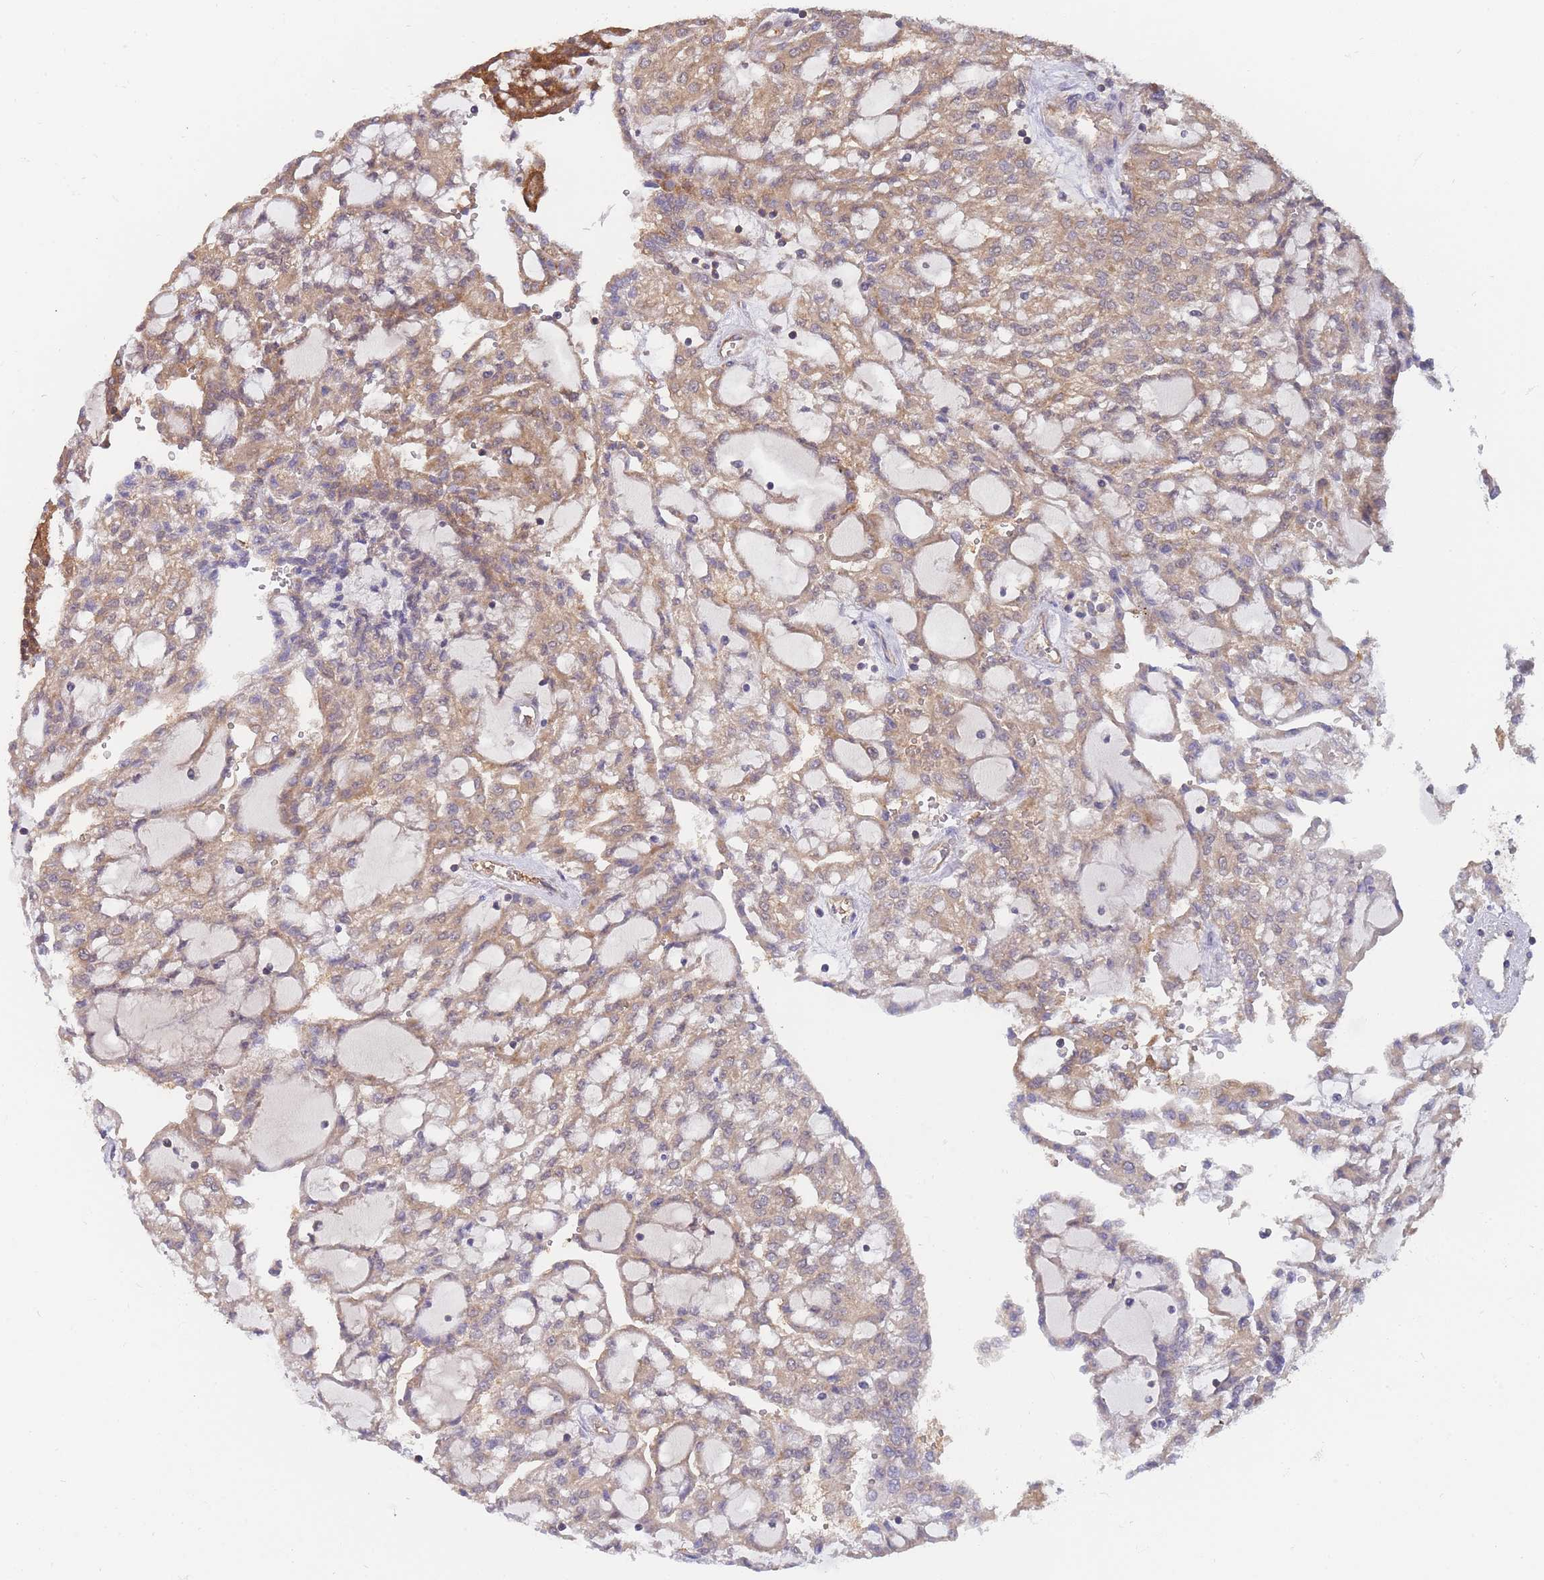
{"staining": {"intensity": "moderate", "quantity": ">75%", "location": "cytoplasmic/membranous"}, "tissue": "renal cancer", "cell_type": "Tumor cells", "image_type": "cancer", "snomed": [{"axis": "morphology", "description": "Adenocarcinoma, NOS"}, {"axis": "topography", "description": "Kidney"}], "caption": "Tumor cells demonstrate moderate cytoplasmic/membranous positivity in approximately >75% of cells in renal adenocarcinoma. The staining is performed using DAB (3,3'-diaminobenzidine) brown chromogen to label protein expression. The nuclei are counter-stained blue using hematoxylin.", "gene": "MRPS18B", "patient": {"sex": "male", "age": 63}}